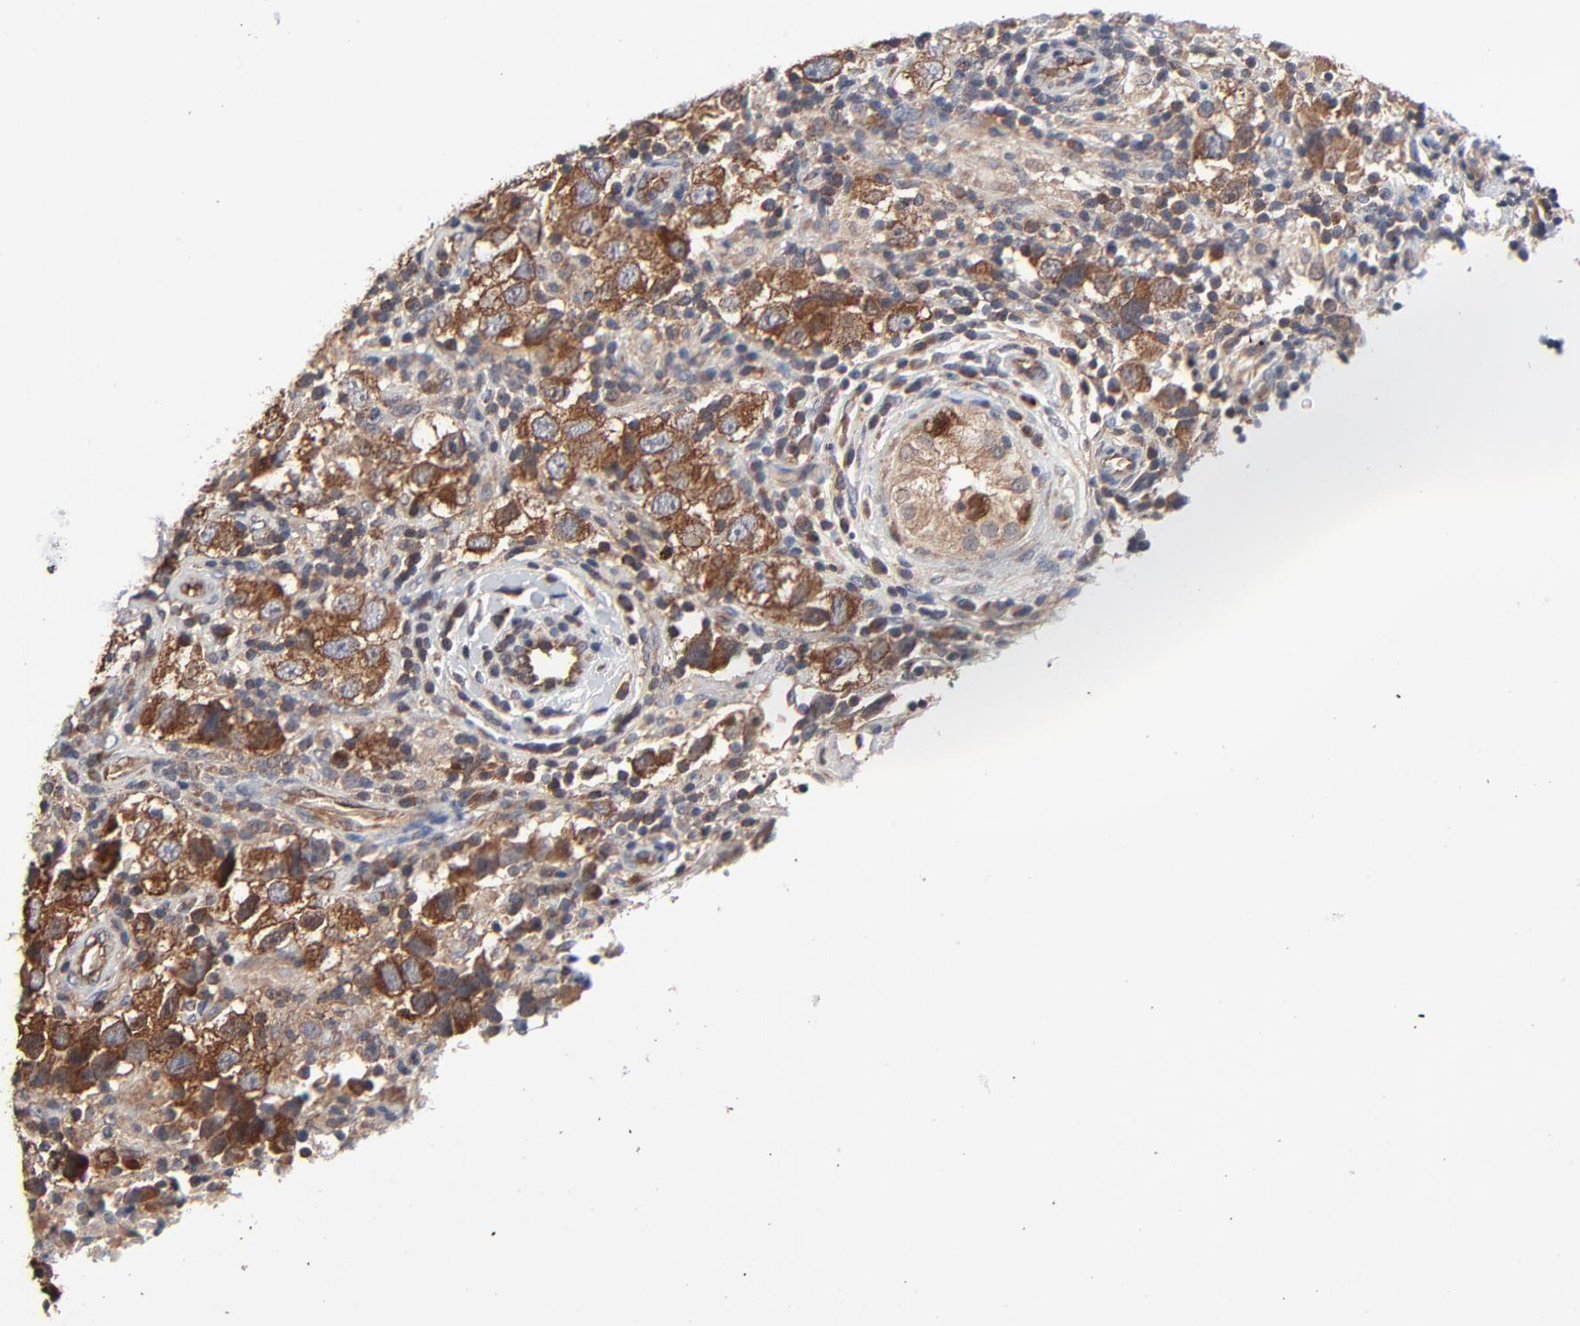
{"staining": {"intensity": "strong", "quantity": ">75%", "location": "cytoplasmic/membranous"}, "tissue": "testis cancer", "cell_type": "Tumor cells", "image_type": "cancer", "snomed": [{"axis": "morphology", "description": "Carcinoma, Embryonal, NOS"}, {"axis": "topography", "description": "Testis"}], "caption": "Immunohistochemical staining of embryonal carcinoma (testis) displays high levels of strong cytoplasmic/membranous protein expression in approximately >75% of tumor cells.", "gene": "ABLIM3", "patient": {"sex": "male", "age": 21}}